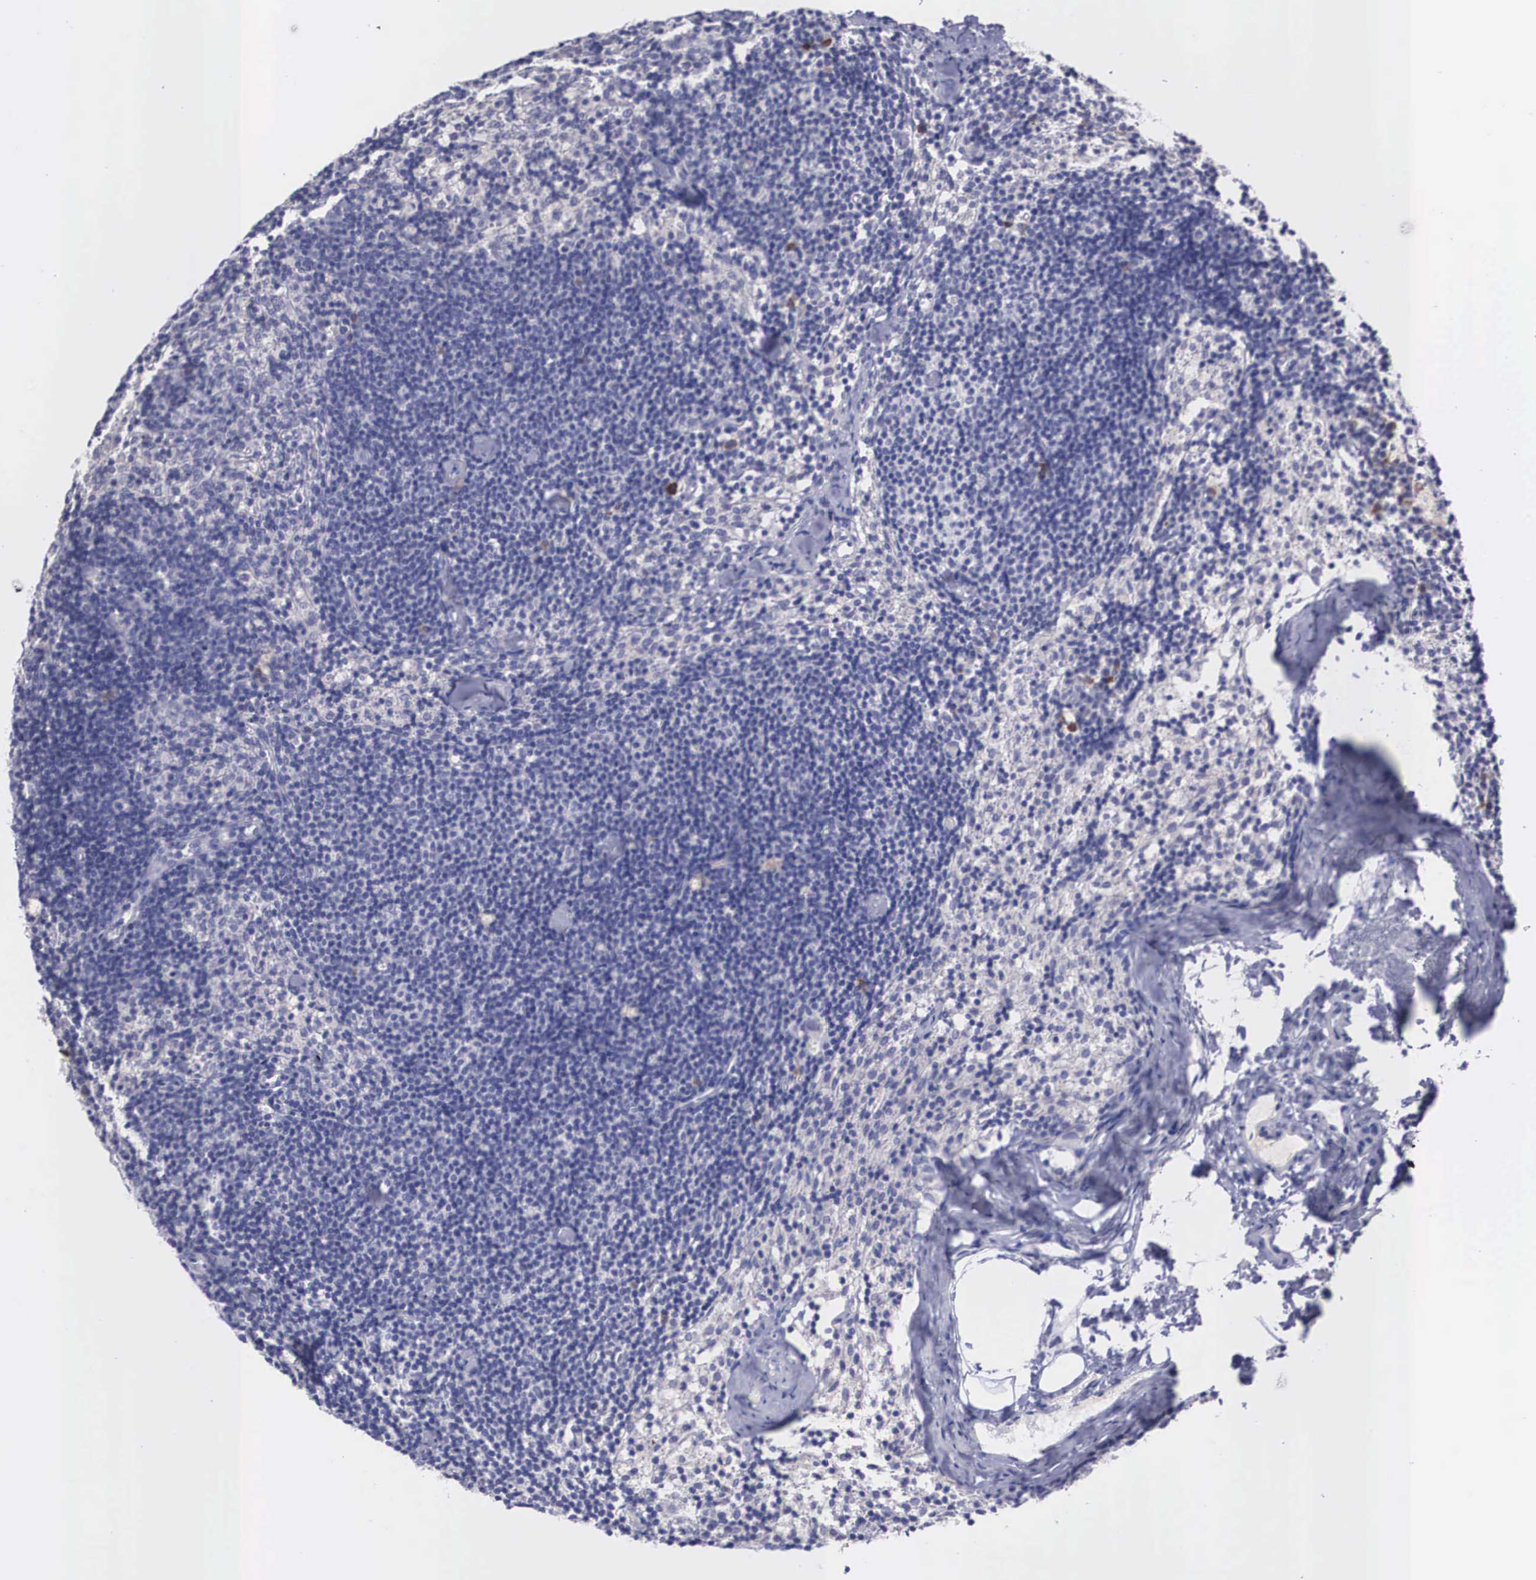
{"staining": {"intensity": "negative", "quantity": "none", "location": "none"}, "tissue": "lymph node", "cell_type": "Germinal center cells", "image_type": "normal", "snomed": [{"axis": "morphology", "description": "Normal tissue, NOS"}, {"axis": "topography", "description": "Lymph node"}], "caption": "This is an immunohistochemistry photomicrograph of normal human lymph node. There is no positivity in germinal center cells.", "gene": "REPS2", "patient": {"sex": "female", "age": 35}}